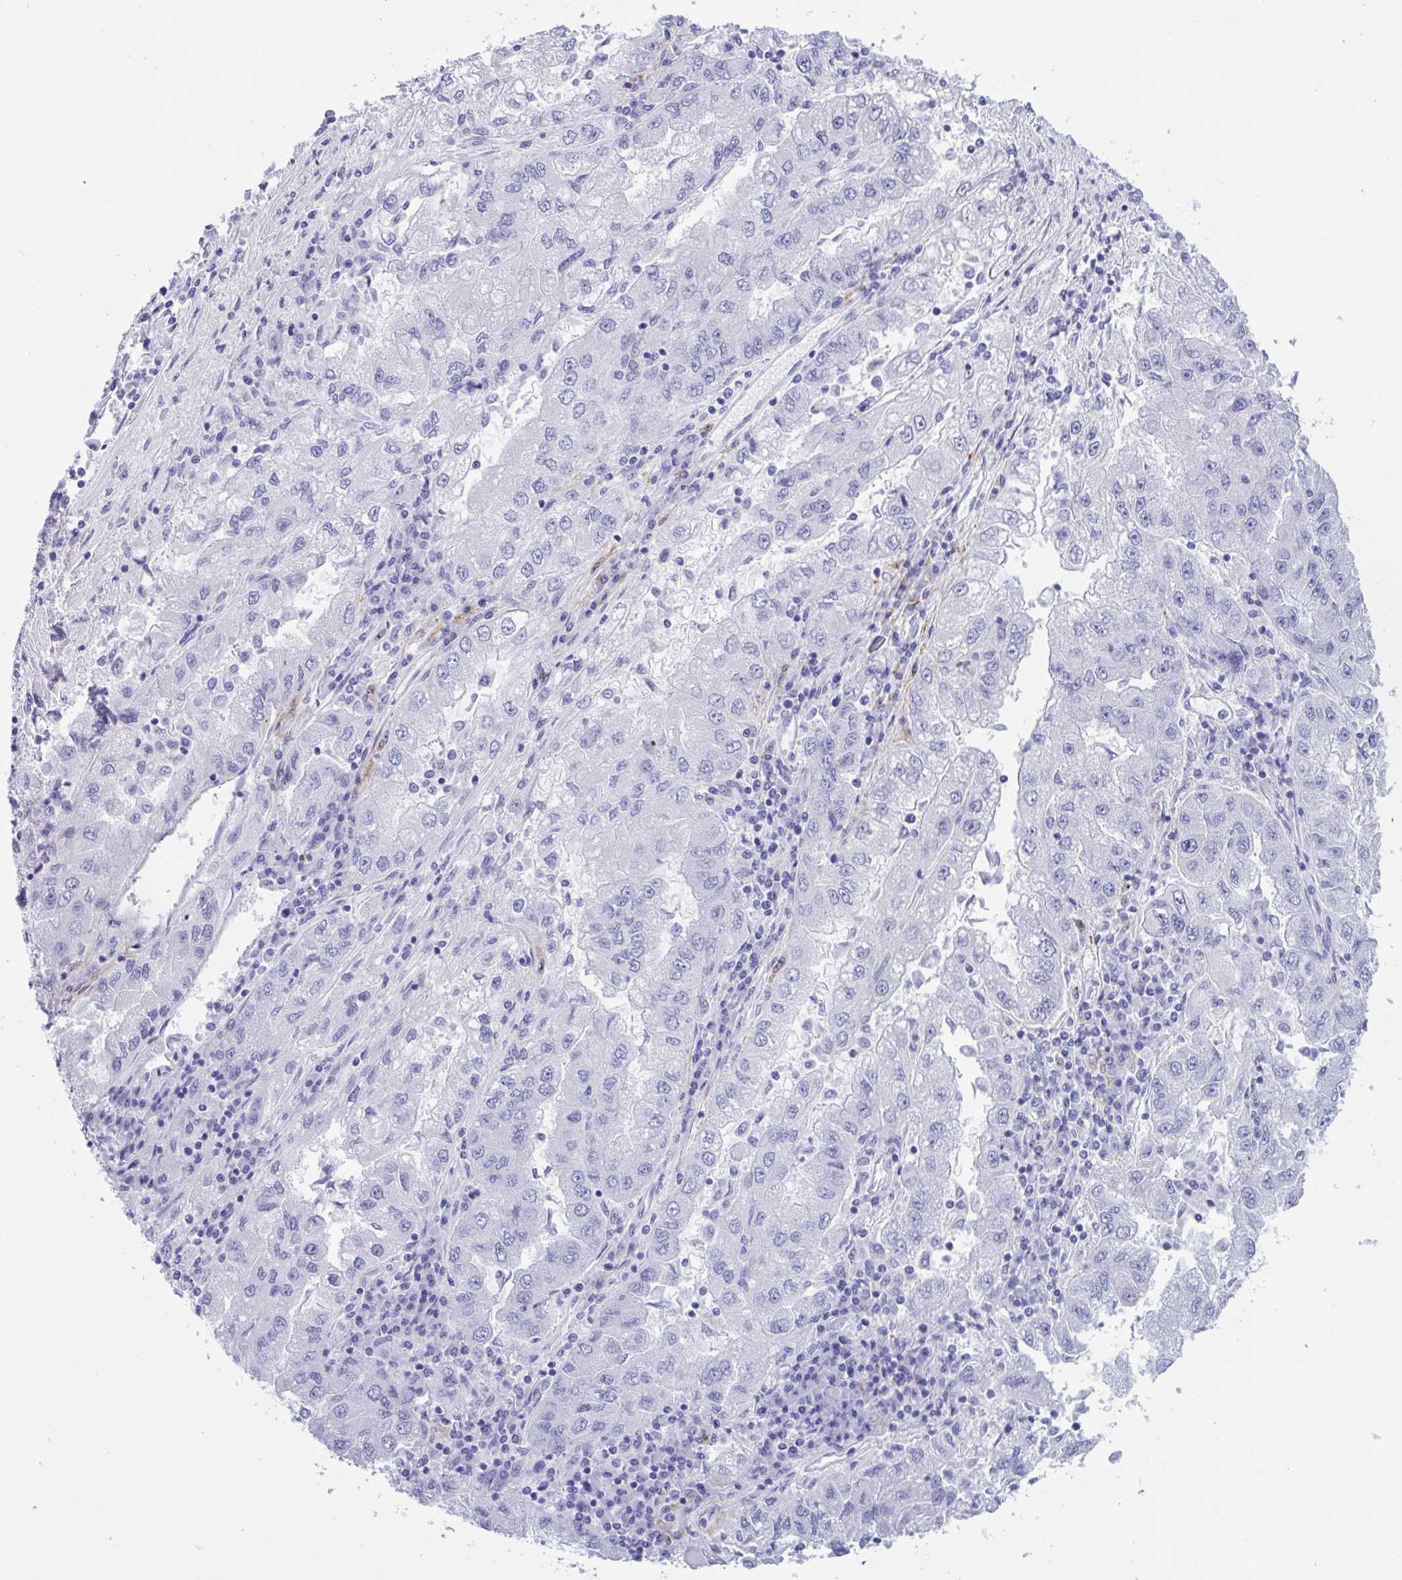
{"staining": {"intensity": "negative", "quantity": "none", "location": "none"}, "tissue": "lung cancer", "cell_type": "Tumor cells", "image_type": "cancer", "snomed": [{"axis": "morphology", "description": "Adenocarcinoma, NOS"}, {"axis": "morphology", "description": "Adenocarcinoma primary or metastatic"}, {"axis": "topography", "description": "Lung"}], "caption": "Micrograph shows no protein positivity in tumor cells of adenocarcinoma primary or metastatic (lung) tissue.", "gene": "ZNF850", "patient": {"sex": "male", "age": 74}}